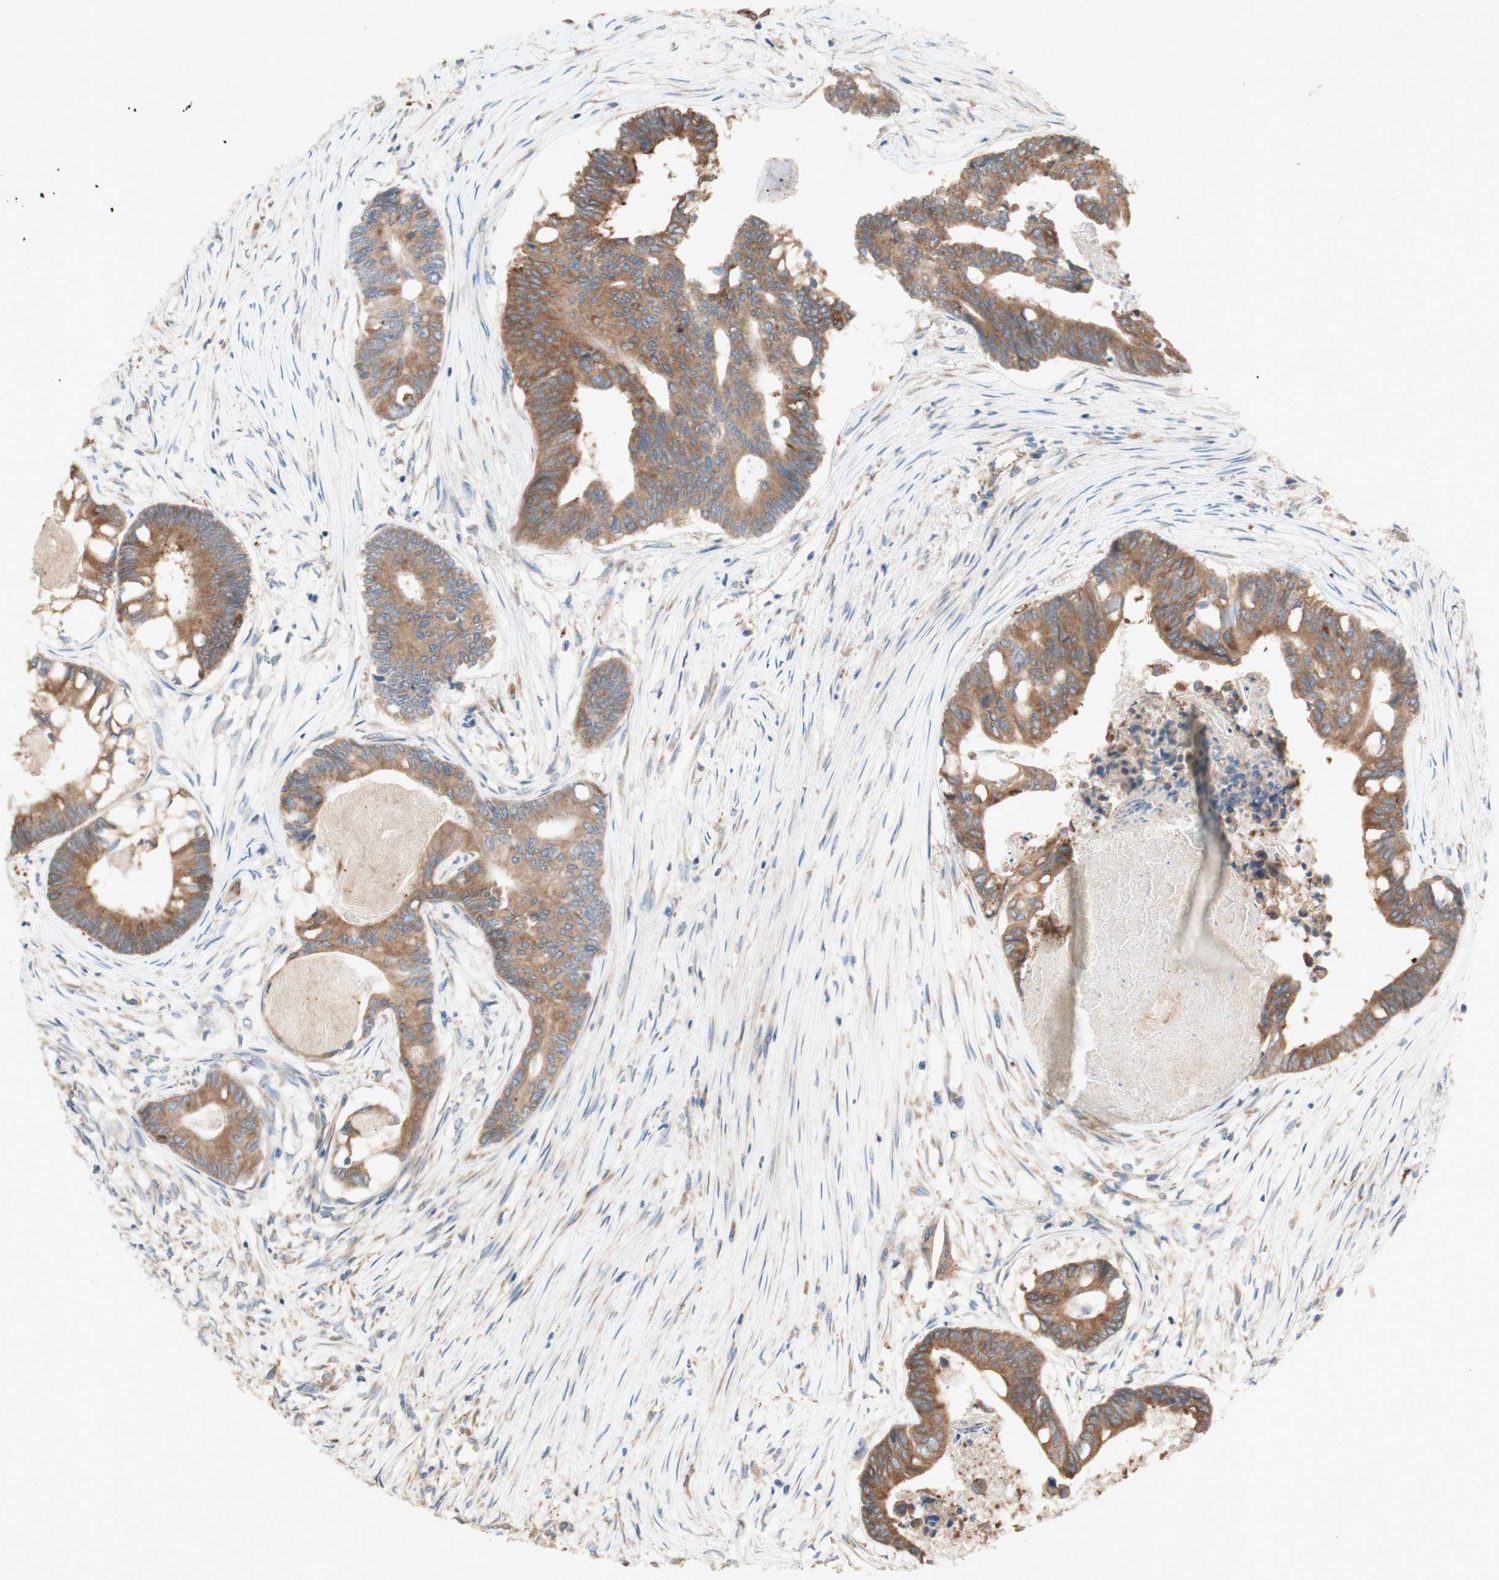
{"staining": {"intensity": "moderate", "quantity": ">75%", "location": "cytoplasmic/membranous"}, "tissue": "colorectal cancer", "cell_type": "Tumor cells", "image_type": "cancer", "snomed": [{"axis": "morphology", "description": "Adenocarcinoma, NOS"}, {"axis": "topography", "description": "Rectum"}], "caption": "Tumor cells reveal medium levels of moderate cytoplasmic/membranous expression in approximately >75% of cells in human adenocarcinoma (colorectal). (Stains: DAB in brown, nuclei in blue, Microscopy: brightfield microscopy at high magnification).", "gene": "SOCS2", "patient": {"sex": "male", "age": 63}}